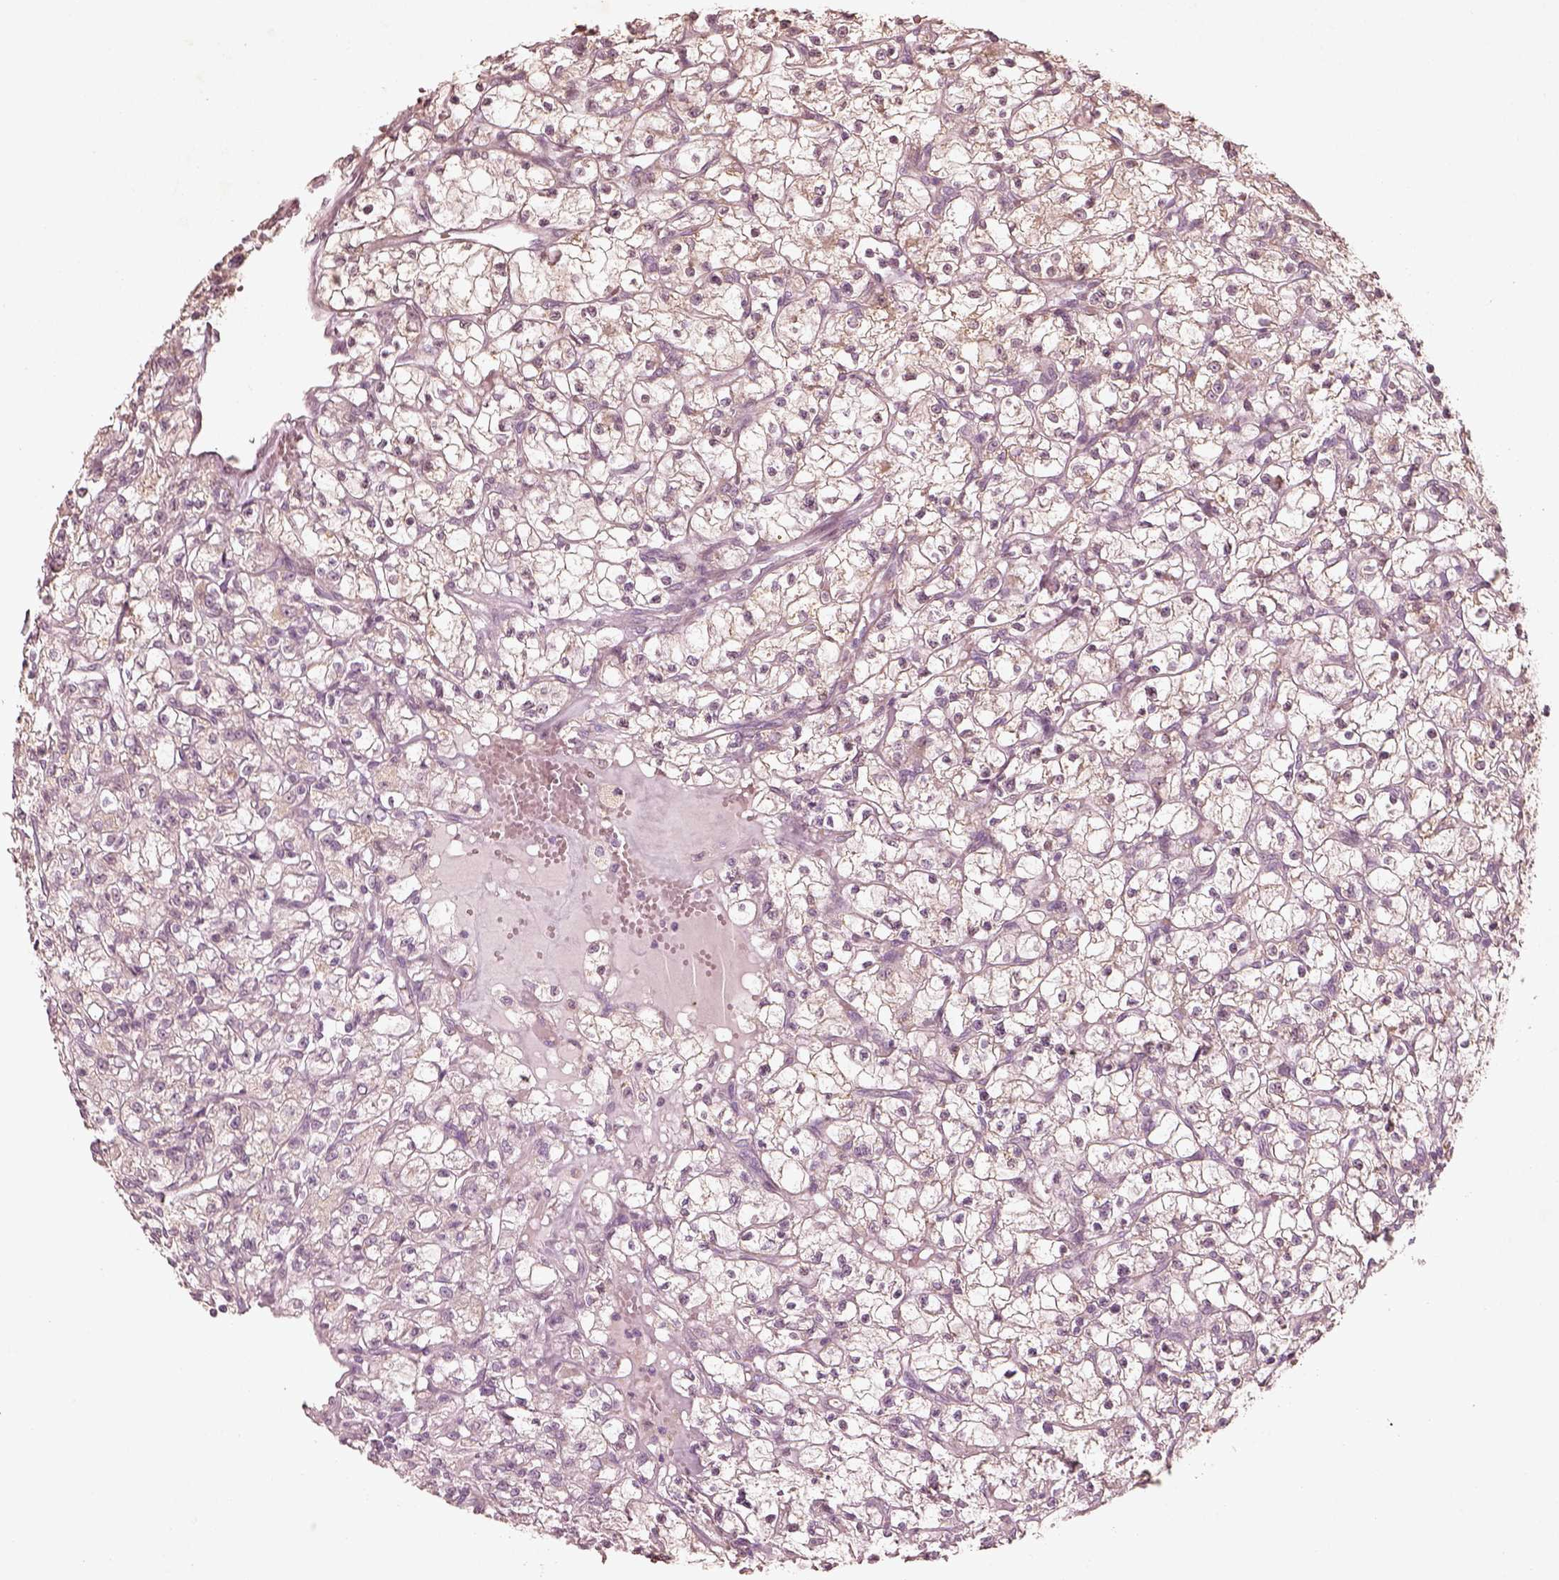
{"staining": {"intensity": "weak", "quantity": ">75%", "location": "cytoplasmic/membranous"}, "tissue": "renal cancer", "cell_type": "Tumor cells", "image_type": "cancer", "snomed": [{"axis": "morphology", "description": "Adenocarcinoma, NOS"}, {"axis": "topography", "description": "Kidney"}], "caption": "Weak cytoplasmic/membranous expression for a protein is appreciated in about >75% of tumor cells of adenocarcinoma (renal) using immunohistochemistry.", "gene": "WLS", "patient": {"sex": "female", "age": 59}}